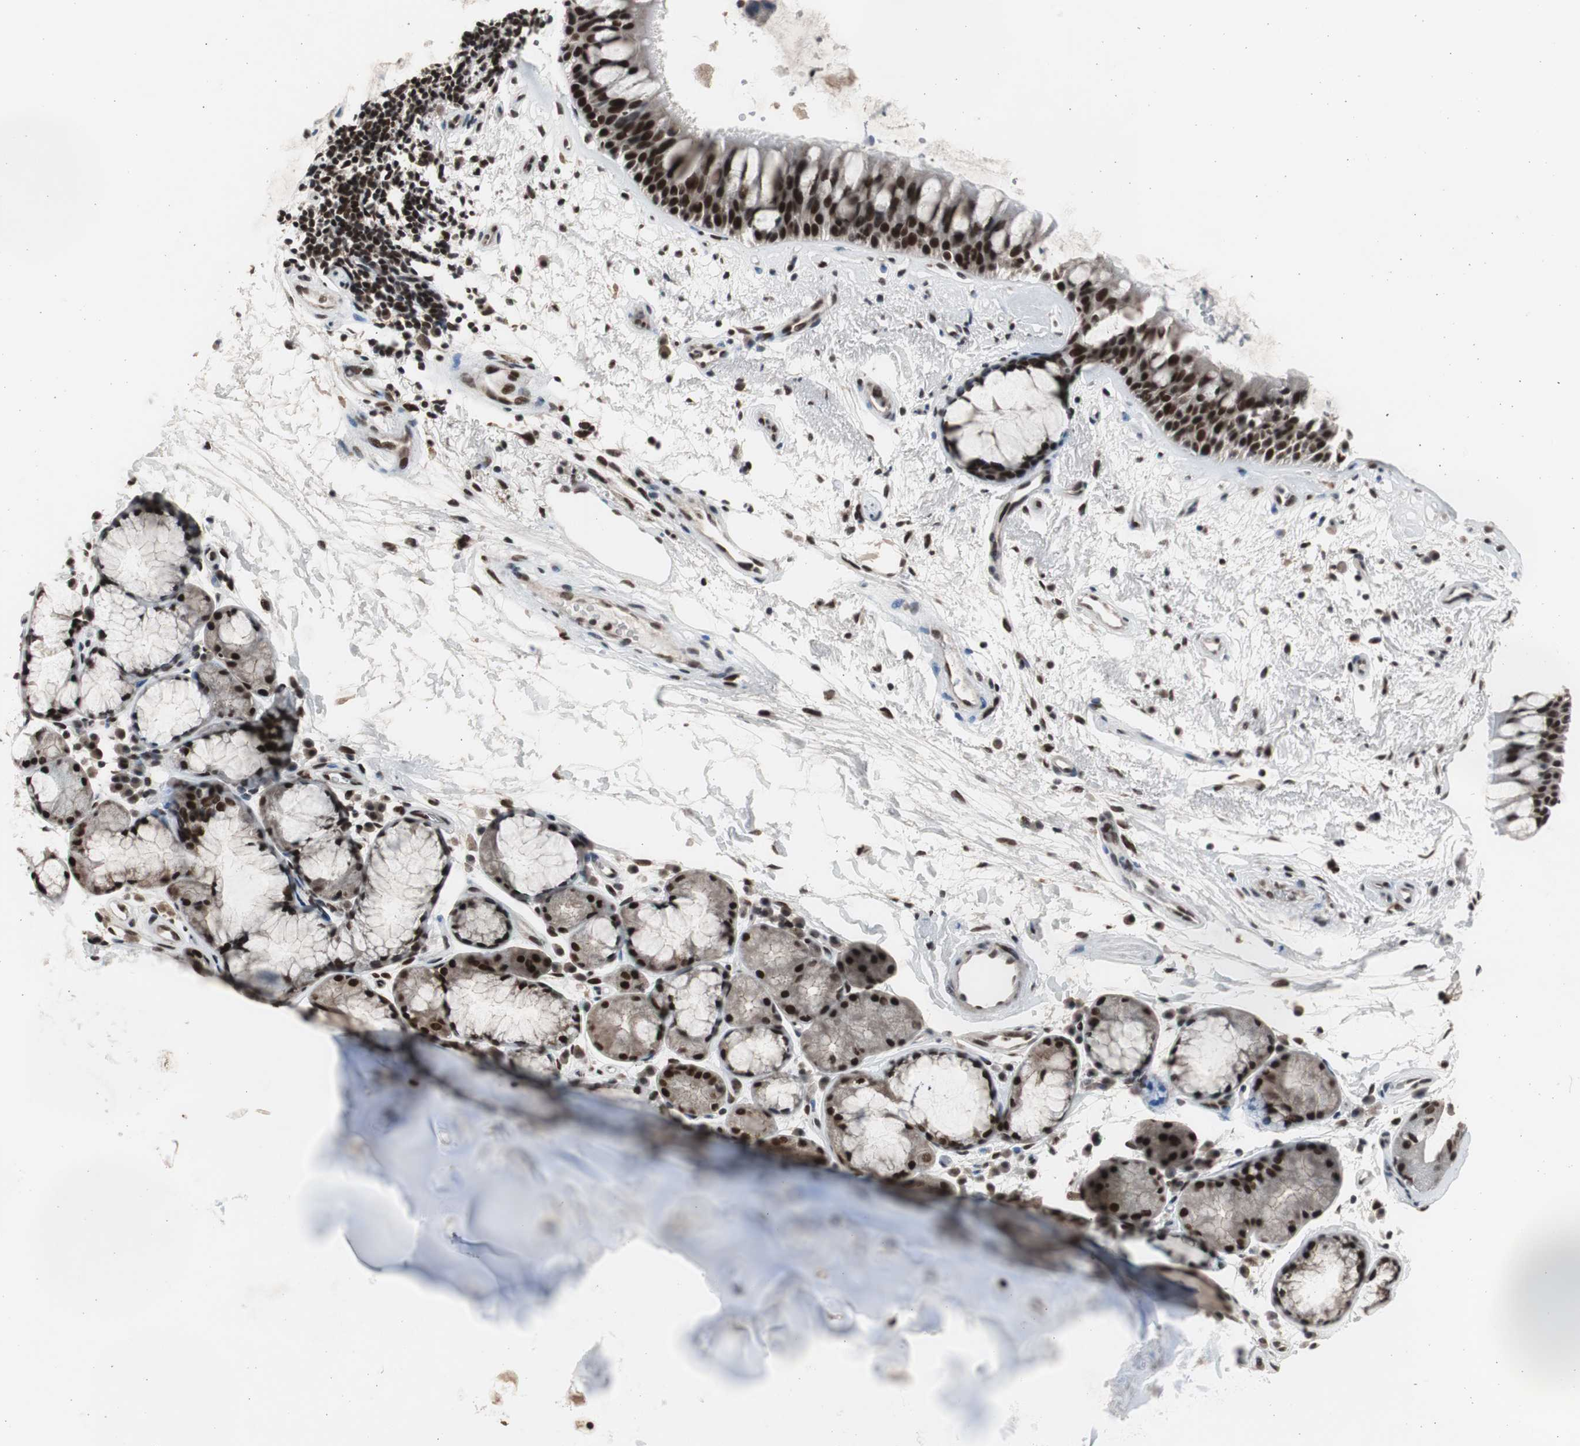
{"staining": {"intensity": "strong", "quantity": ">75%", "location": "nuclear"}, "tissue": "bronchus", "cell_type": "Respiratory epithelial cells", "image_type": "normal", "snomed": [{"axis": "morphology", "description": "Normal tissue, NOS"}, {"axis": "topography", "description": "Bronchus"}], "caption": "Bronchus stained for a protein (brown) shows strong nuclear positive staining in approximately >75% of respiratory epithelial cells.", "gene": "RPA1", "patient": {"sex": "female", "age": 54}}